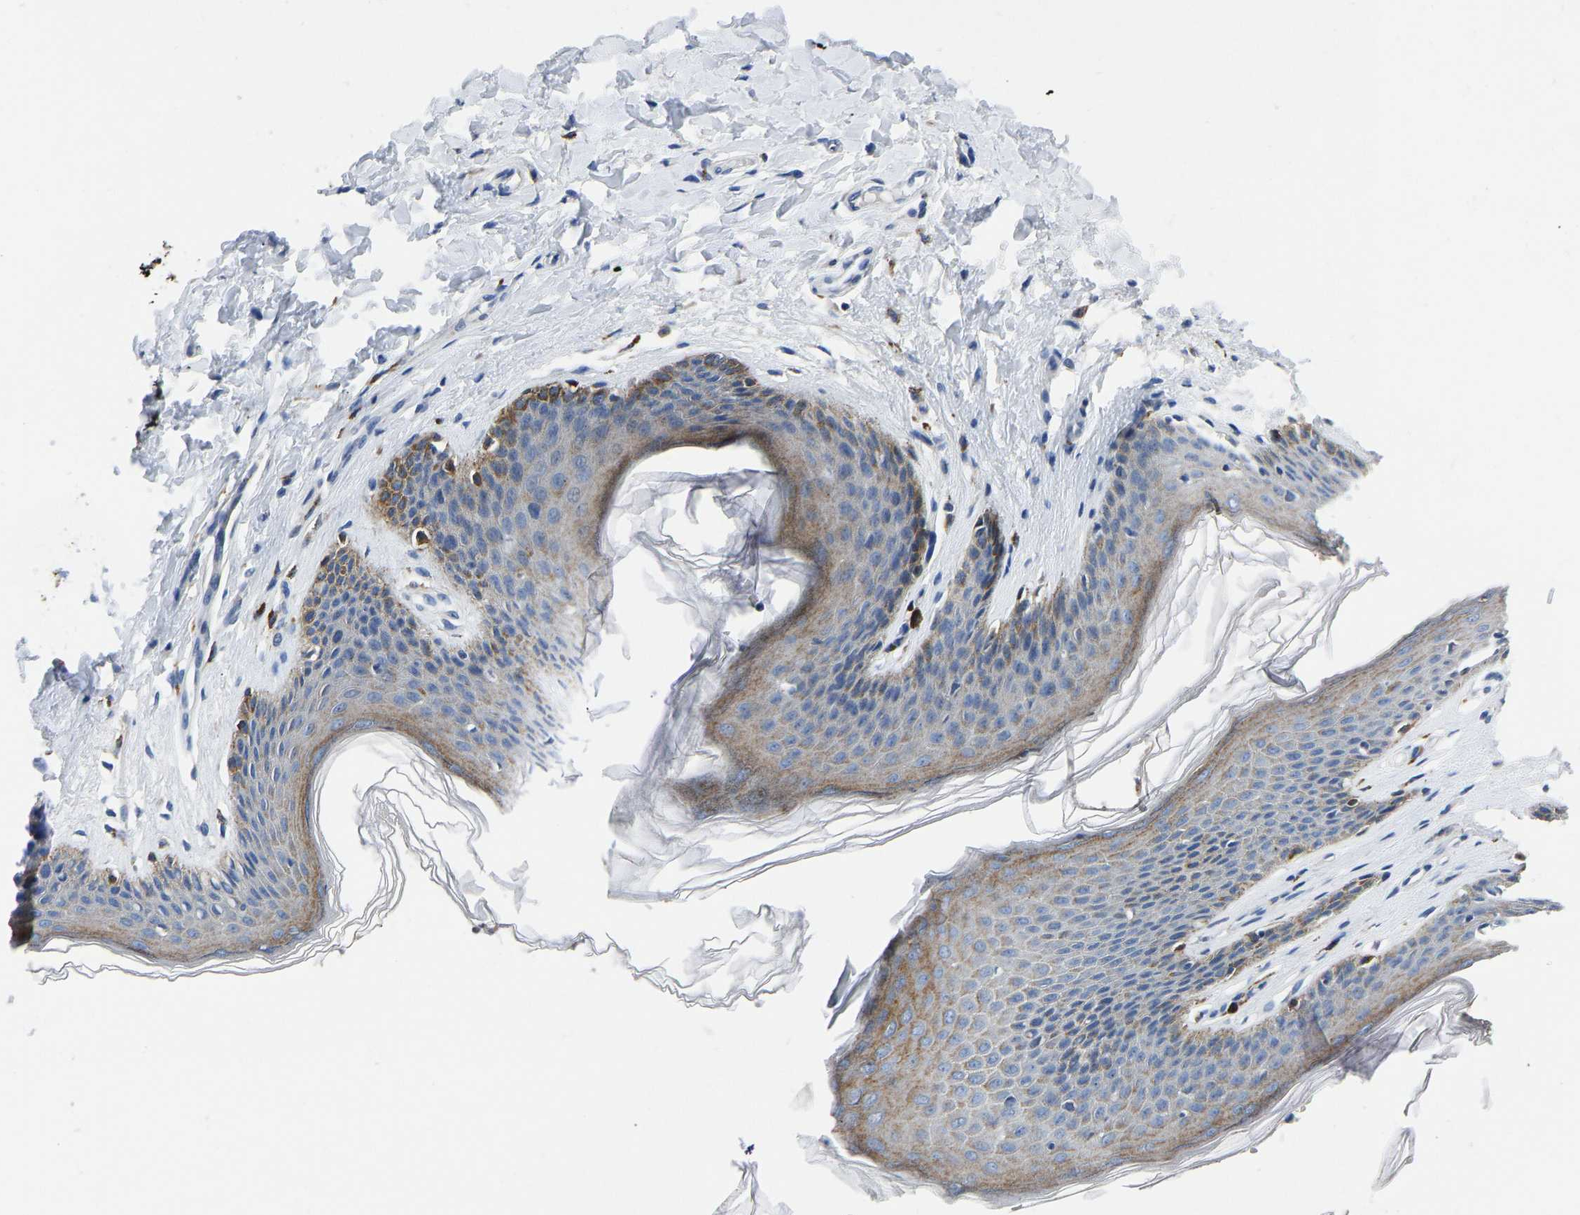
{"staining": {"intensity": "moderate", "quantity": "25%-75%", "location": "cytoplasmic/membranous"}, "tissue": "skin", "cell_type": "Epidermal cells", "image_type": "normal", "snomed": [{"axis": "morphology", "description": "Normal tissue, NOS"}, {"axis": "topography", "description": "Vulva"}], "caption": "Immunohistochemistry (IHC) of normal skin displays medium levels of moderate cytoplasmic/membranous positivity in about 25%-75% of epidermal cells.", "gene": "ATP6V1E1", "patient": {"sex": "female", "age": 66}}